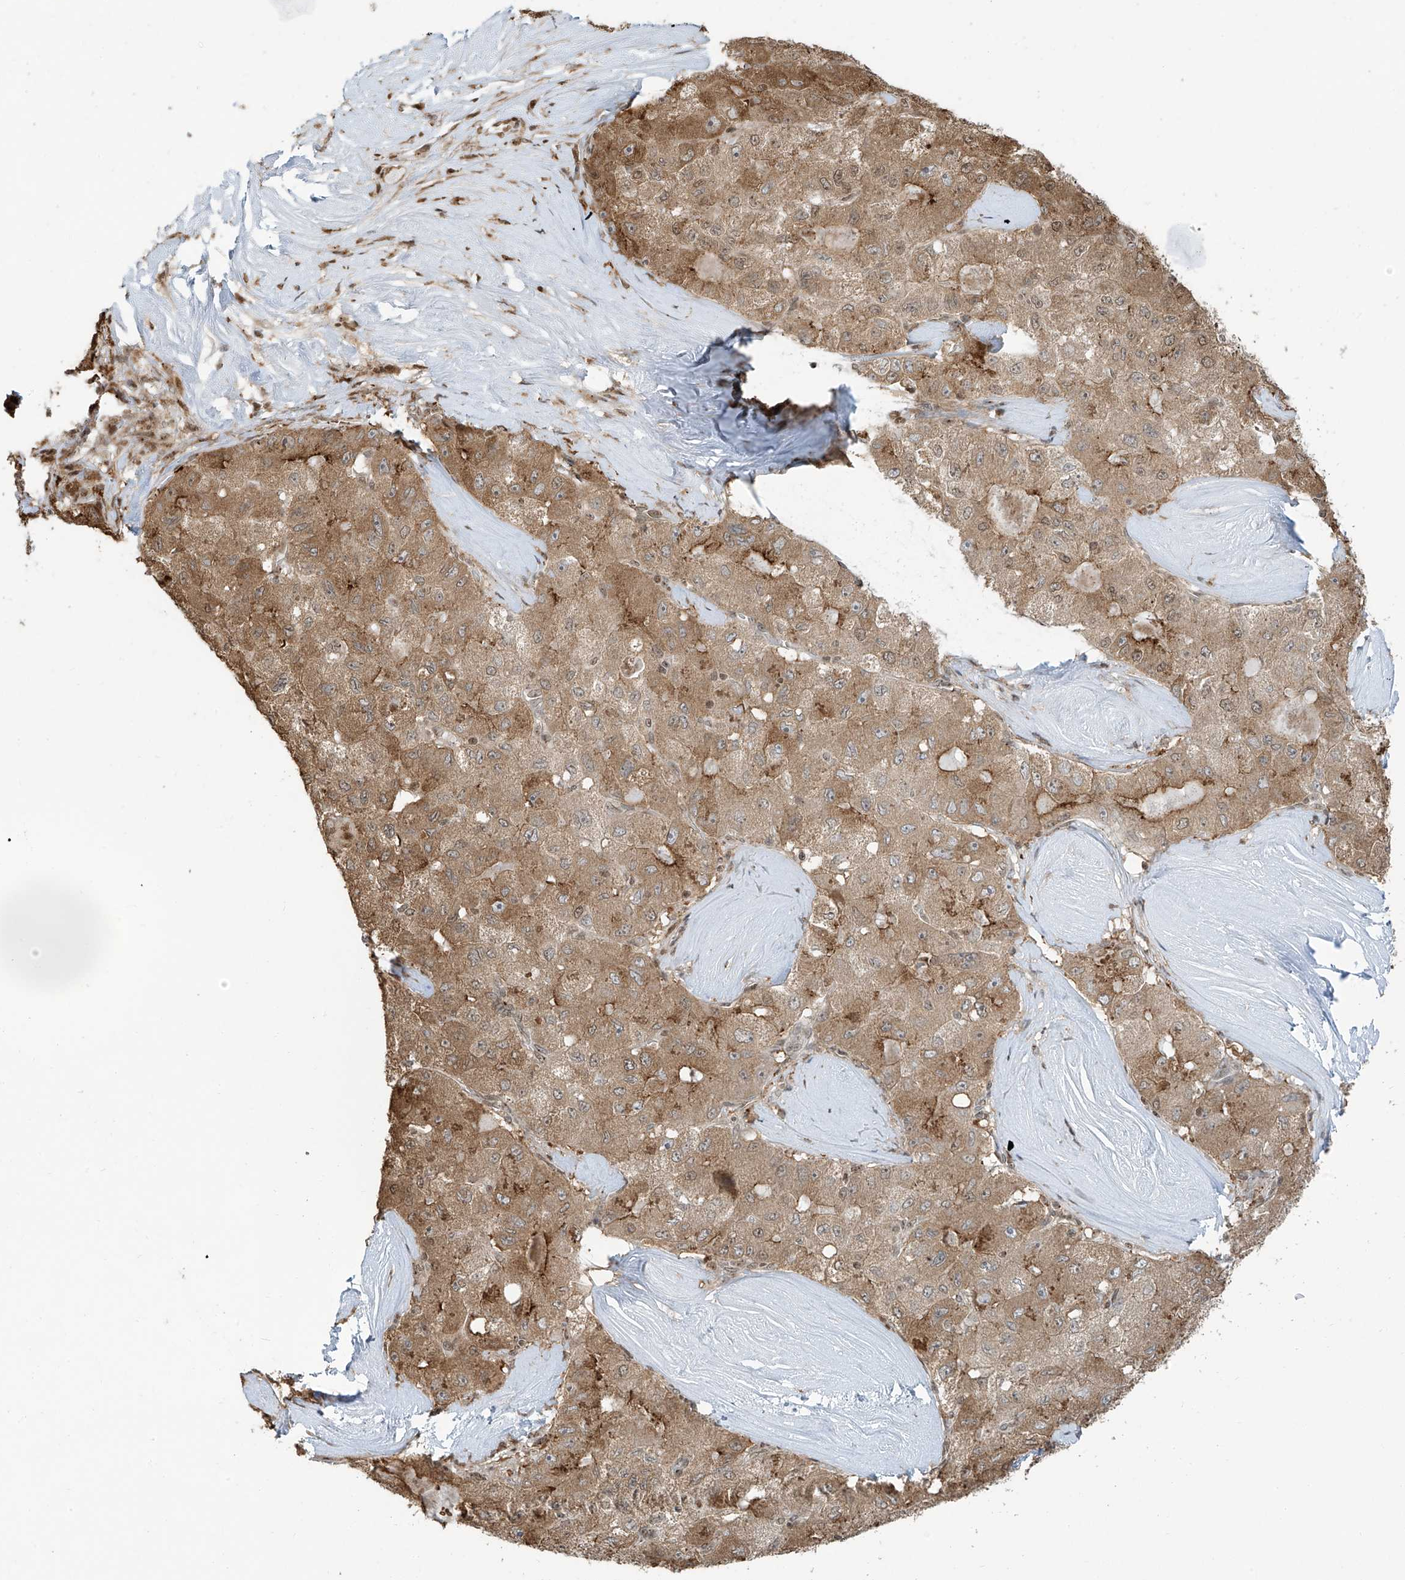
{"staining": {"intensity": "moderate", "quantity": ">75%", "location": "cytoplasmic/membranous"}, "tissue": "liver cancer", "cell_type": "Tumor cells", "image_type": "cancer", "snomed": [{"axis": "morphology", "description": "Carcinoma, Hepatocellular, NOS"}, {"axis": "topography", "description": "Liver"}], "caption": "Immunohistochemical staining of liver cancer (hepatocellular carcinoma) reveals medium levels of moderate cytoplasmic/membranous expression in about >75% of tumor cells.", "gene": "VMP1", "patient": {"sex": "male", "age": 80}}